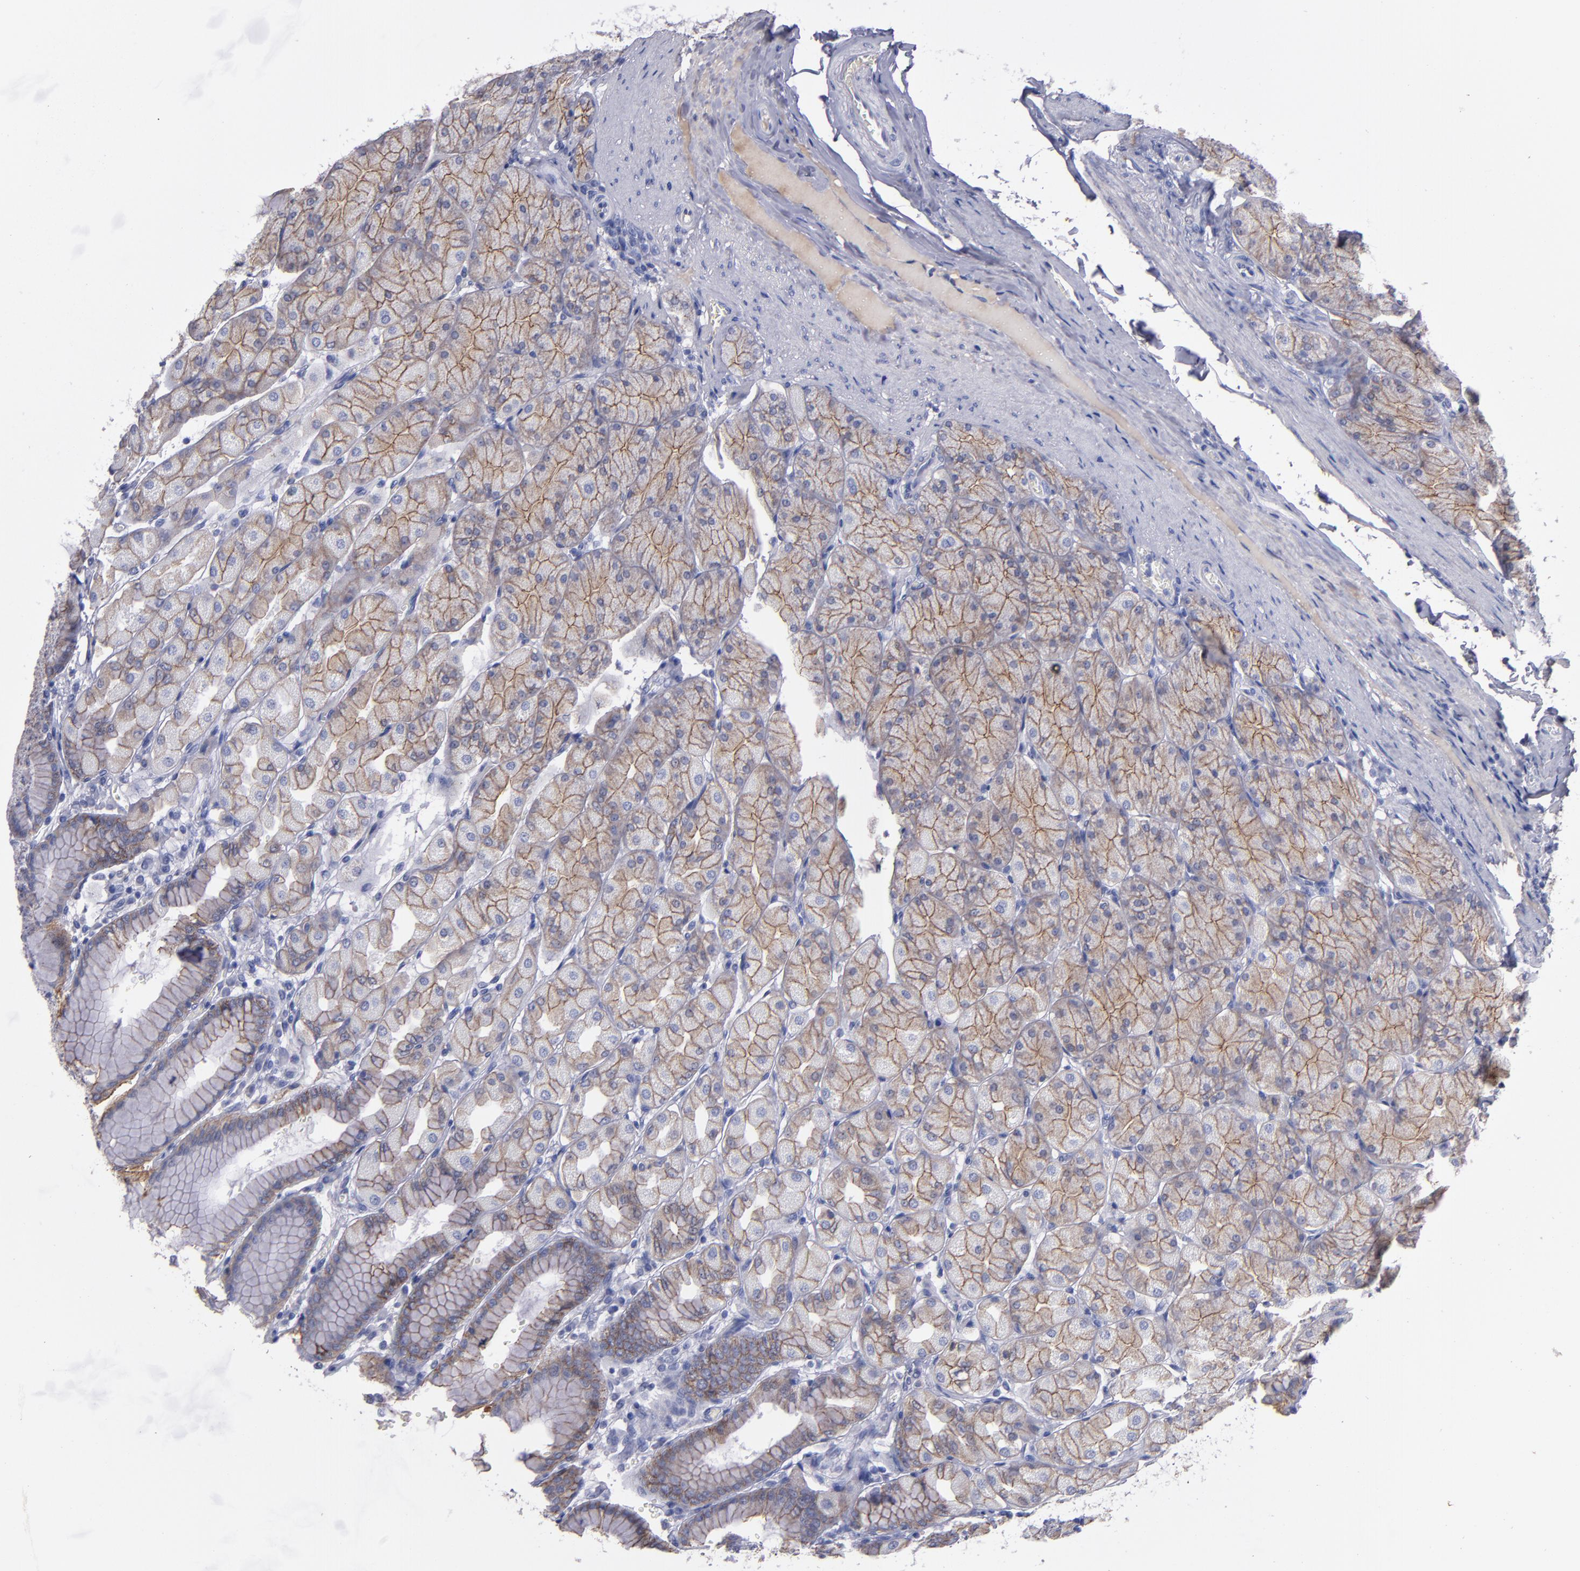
{"staining": {"intensity": "moderate", "quantity": ">75%", "location": "cytoplasmic/membranous"}, "tissue": "stomach", "cell_type": "Glandular cells", "image_type": "normal", "snomed": [{"axis": "morphology", "description": "Normal tissue, NOS"}, {"axis": "topography", "description": "Stomach, upper"}], "caption": "Normal stomach displays moderate cytoplasmic/membranous expression in approximately >75% of glandular cells, visualized by immunohistochemistry. (DAB IHC, brown staining for protein, blue staining for nuclei).", "gene": "CDH3", "patient": {"sex": "female", "age": 56}}